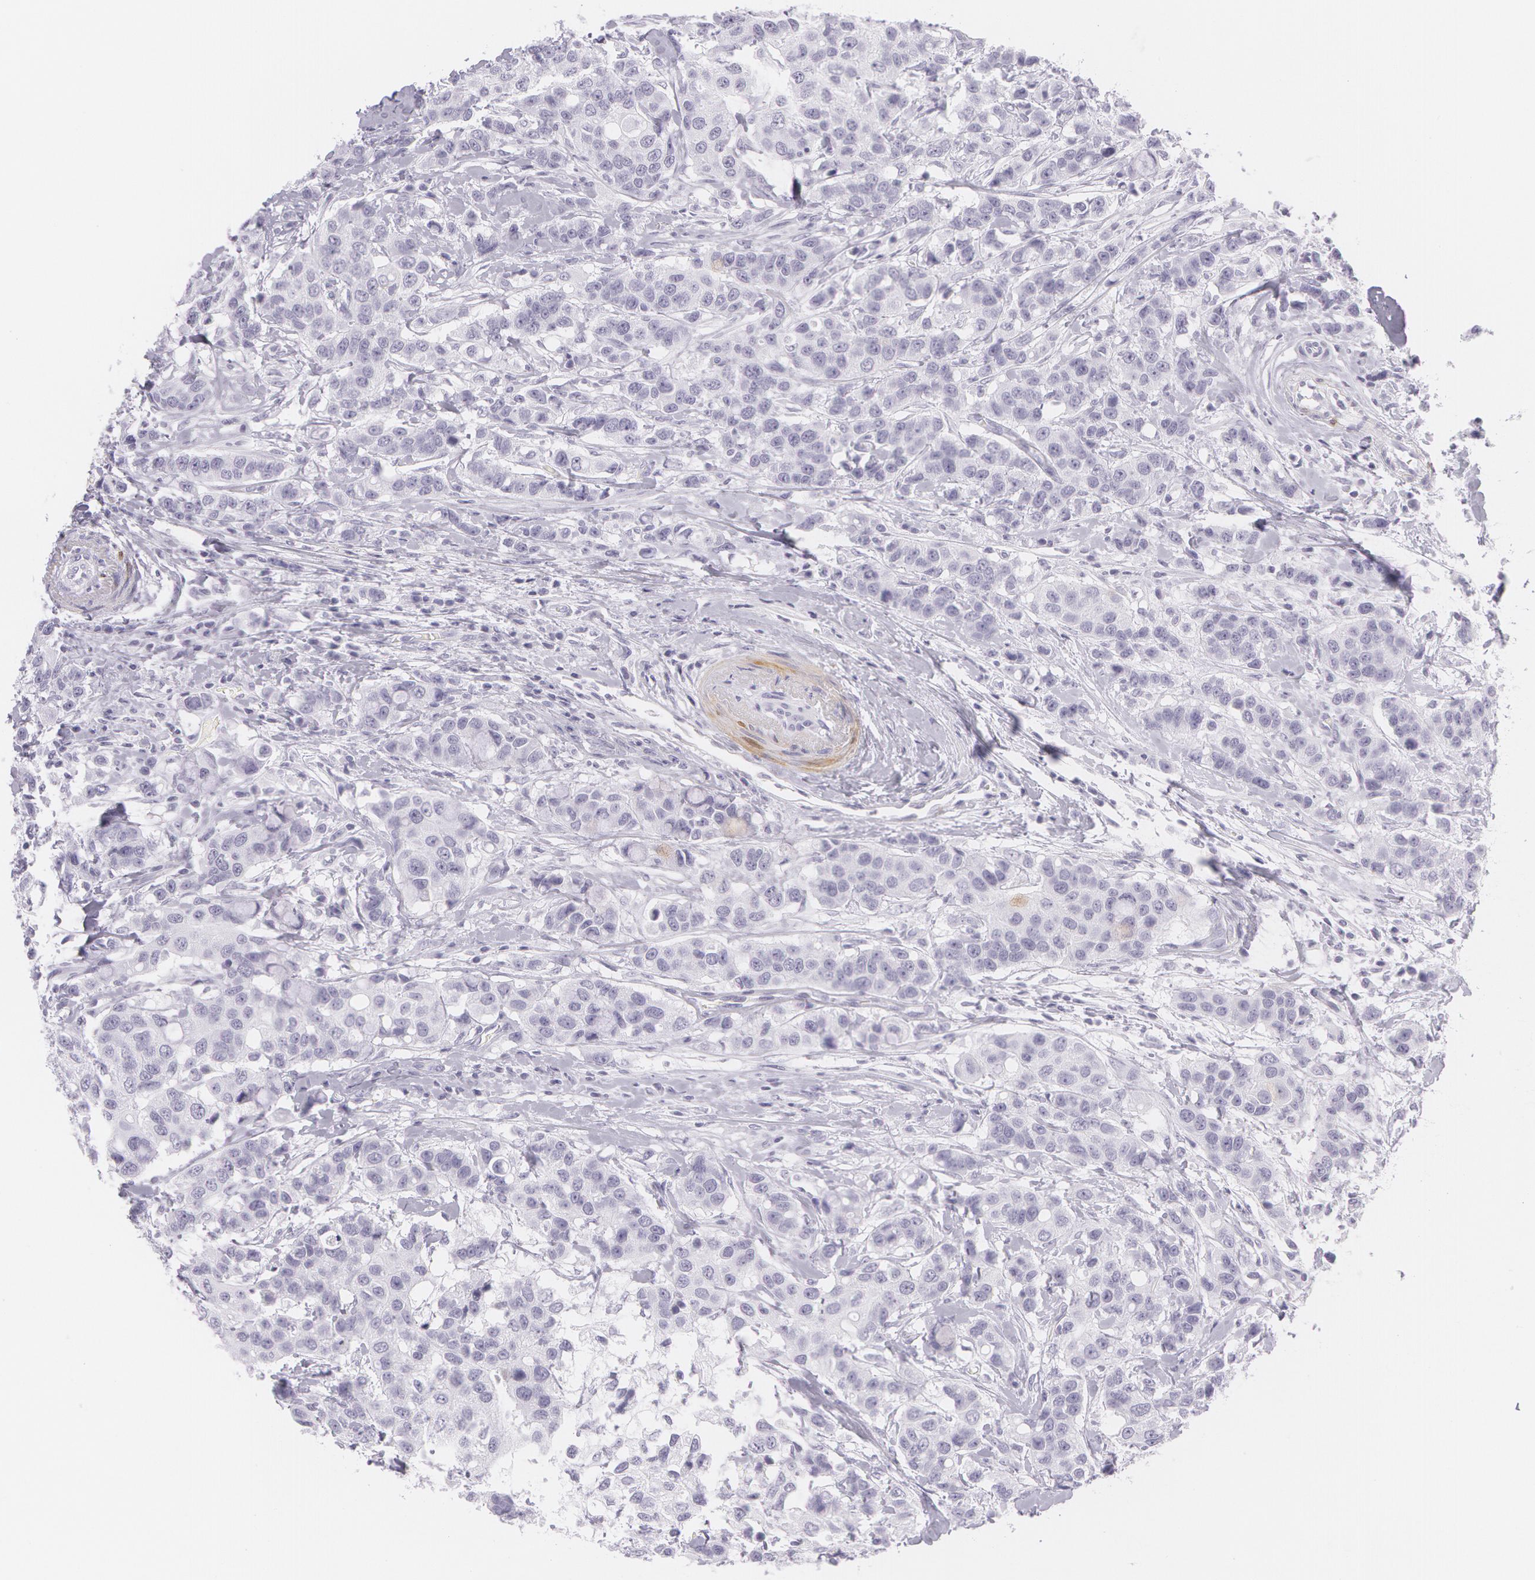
{"staining": {"intensity": "negative", "quantity": "none", "location": "none"}, "tissue": "breast cancer", "cell_type": "Tumor cells", "image_type": "cancer", "snomed": [{"axis": "morphology", "description": "Duct carcinoma"}, {"axis": "topography", "description": "Breast"}], "caption": "IHC histopathology image of neoplastic tissue: breast cancer (invasive ductal carcinoma) stained with DAB (3,3'-diaminobenzidine) exhibits no significant protein expression in tumor cells.", "gene": "SNCG", "patient": {"sex": "female", "age": 27}}